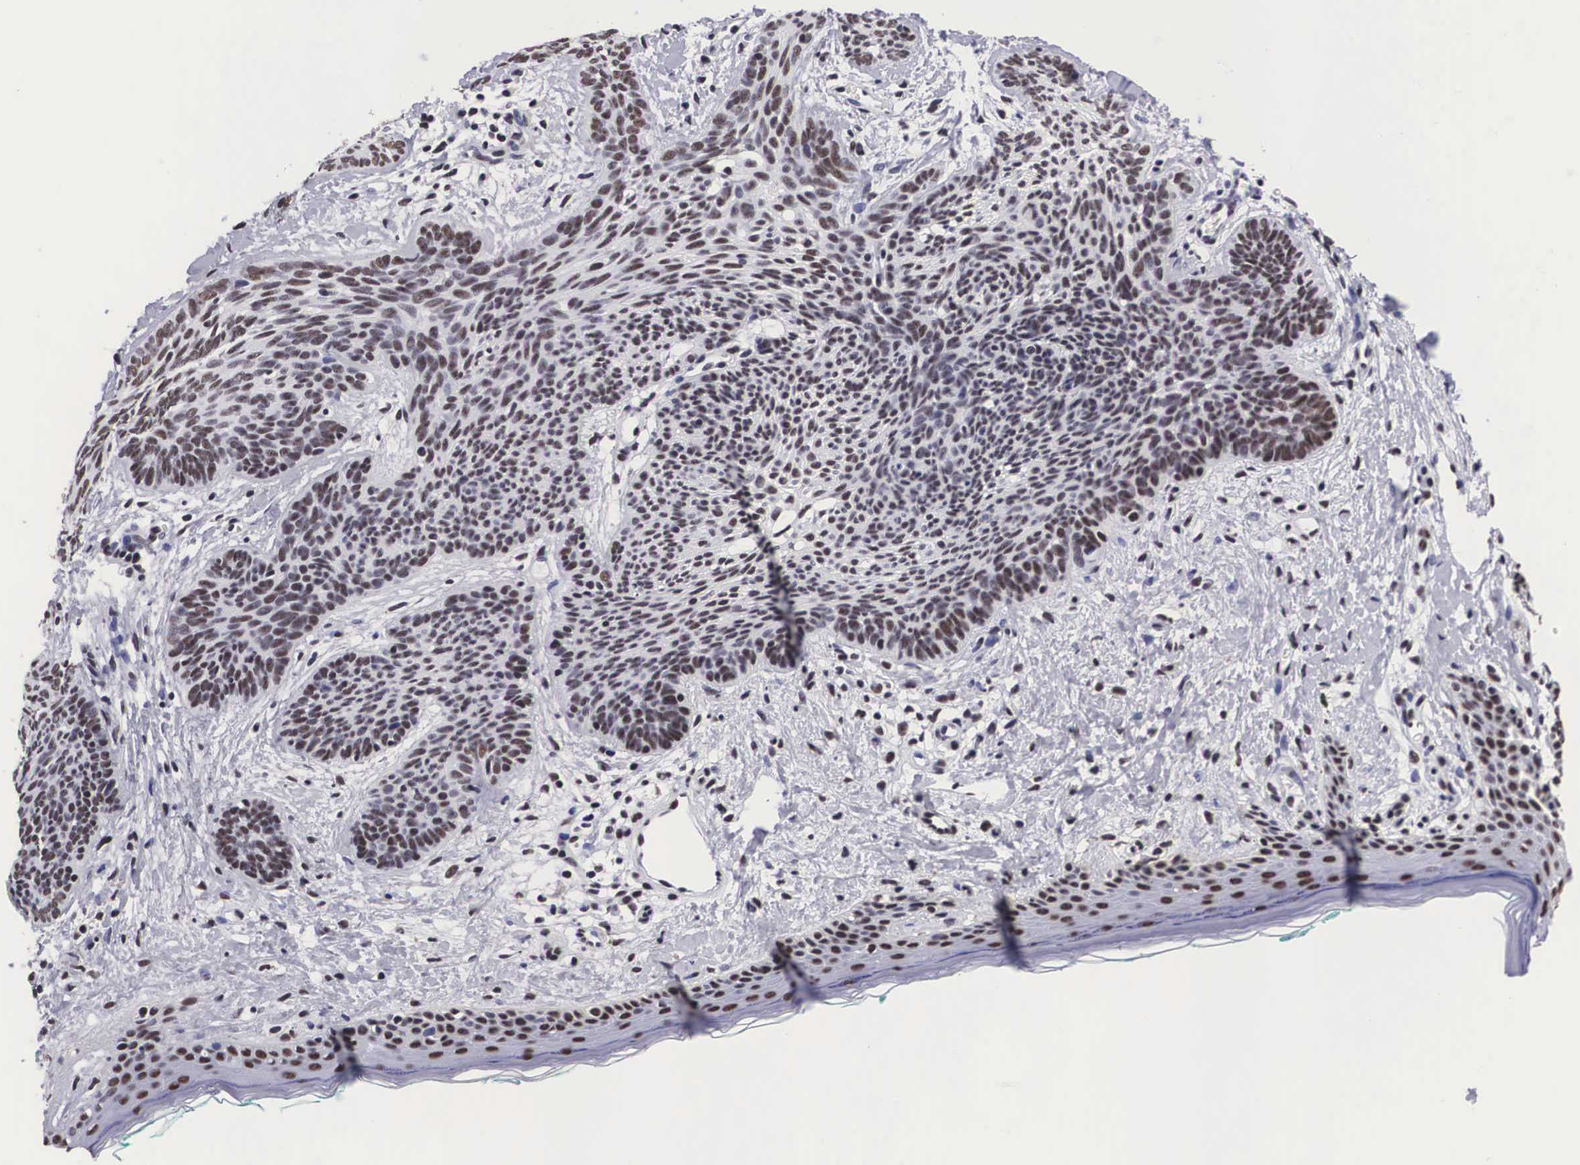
{"staining": {"intensity": "moderate", "quantity": "25%-75%", "location": "nuclear"}, "tissue": "skin cancer", "cell_type": "Tumor cells", "image_type": "cancer", "snomed": [{"axis": "morphology", "description": "Basal cell carcinoma"}, {"axis": "topography", "description": "Skin"}], "caption": "A brown stain highlights moderate nuclear expression of a protein in human skin cancer (basal cell carcinoma) tumor cells. (Stains: DAB in brown, nuclei in blue, Microscopy: brightfield microscopy at high magnification).", "gene": "SF3A1", "patient": {"sex": "female", "age": 81}}